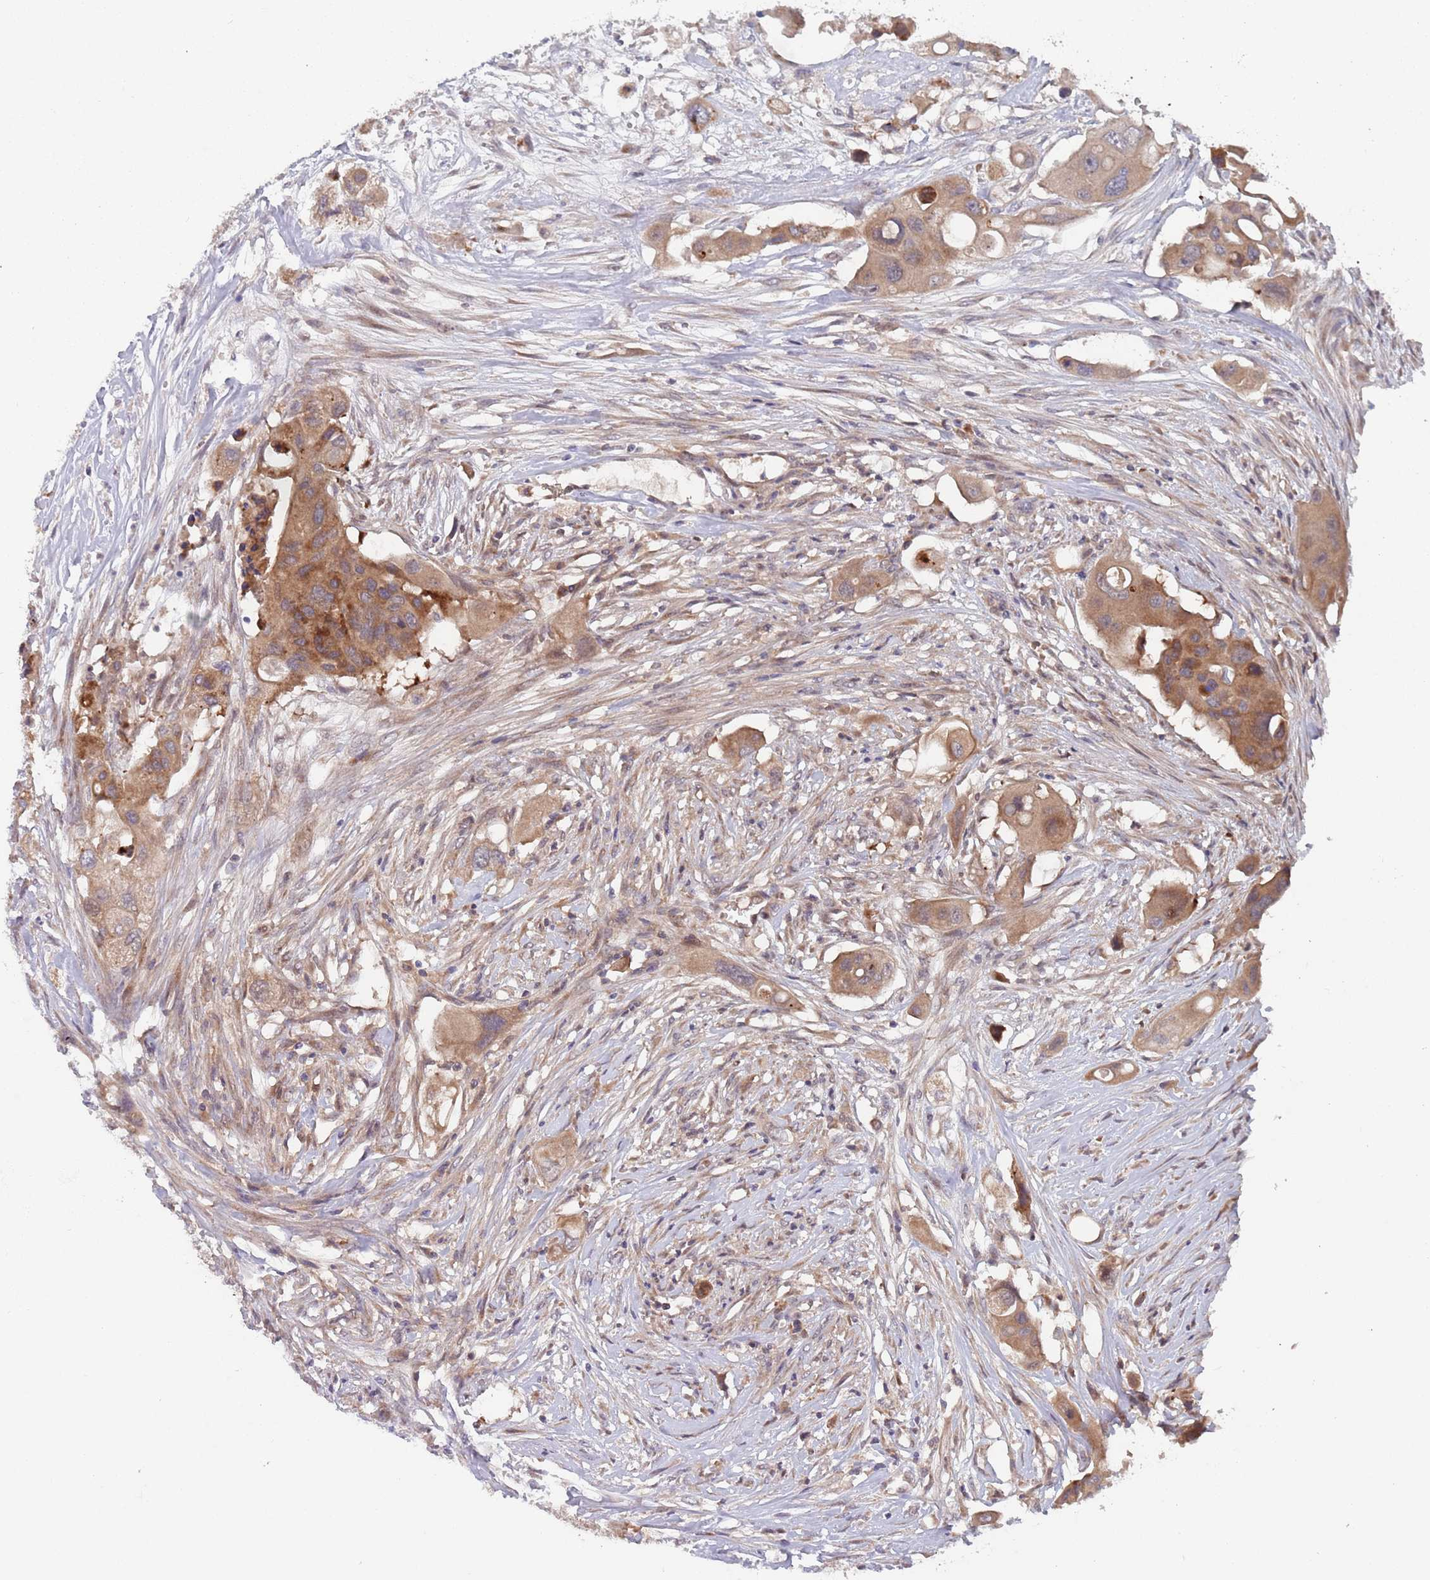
{"staining": {"intensity": "moderate", "quantity": ">75%", "location": "cytoplasmic/membranous"}, "tissue": "colorectal cancer", "cell_type": "Tumor cells", "image_type": "cancer", "snomed": [{"axis": "morphology", "description": "Adenocarcinoma, NOS"}, {"axis": "topography", "description": "Colon"}], "caption": "The photomicrograph shows immunohistochemical staining of colorectal adenocarcinoma. There is moderate cytoplasmic/membranous staining is identified in about >75% of tumor cells.", "gene": "ZNF140", "patient": {"sex": "male", "age": 77}}